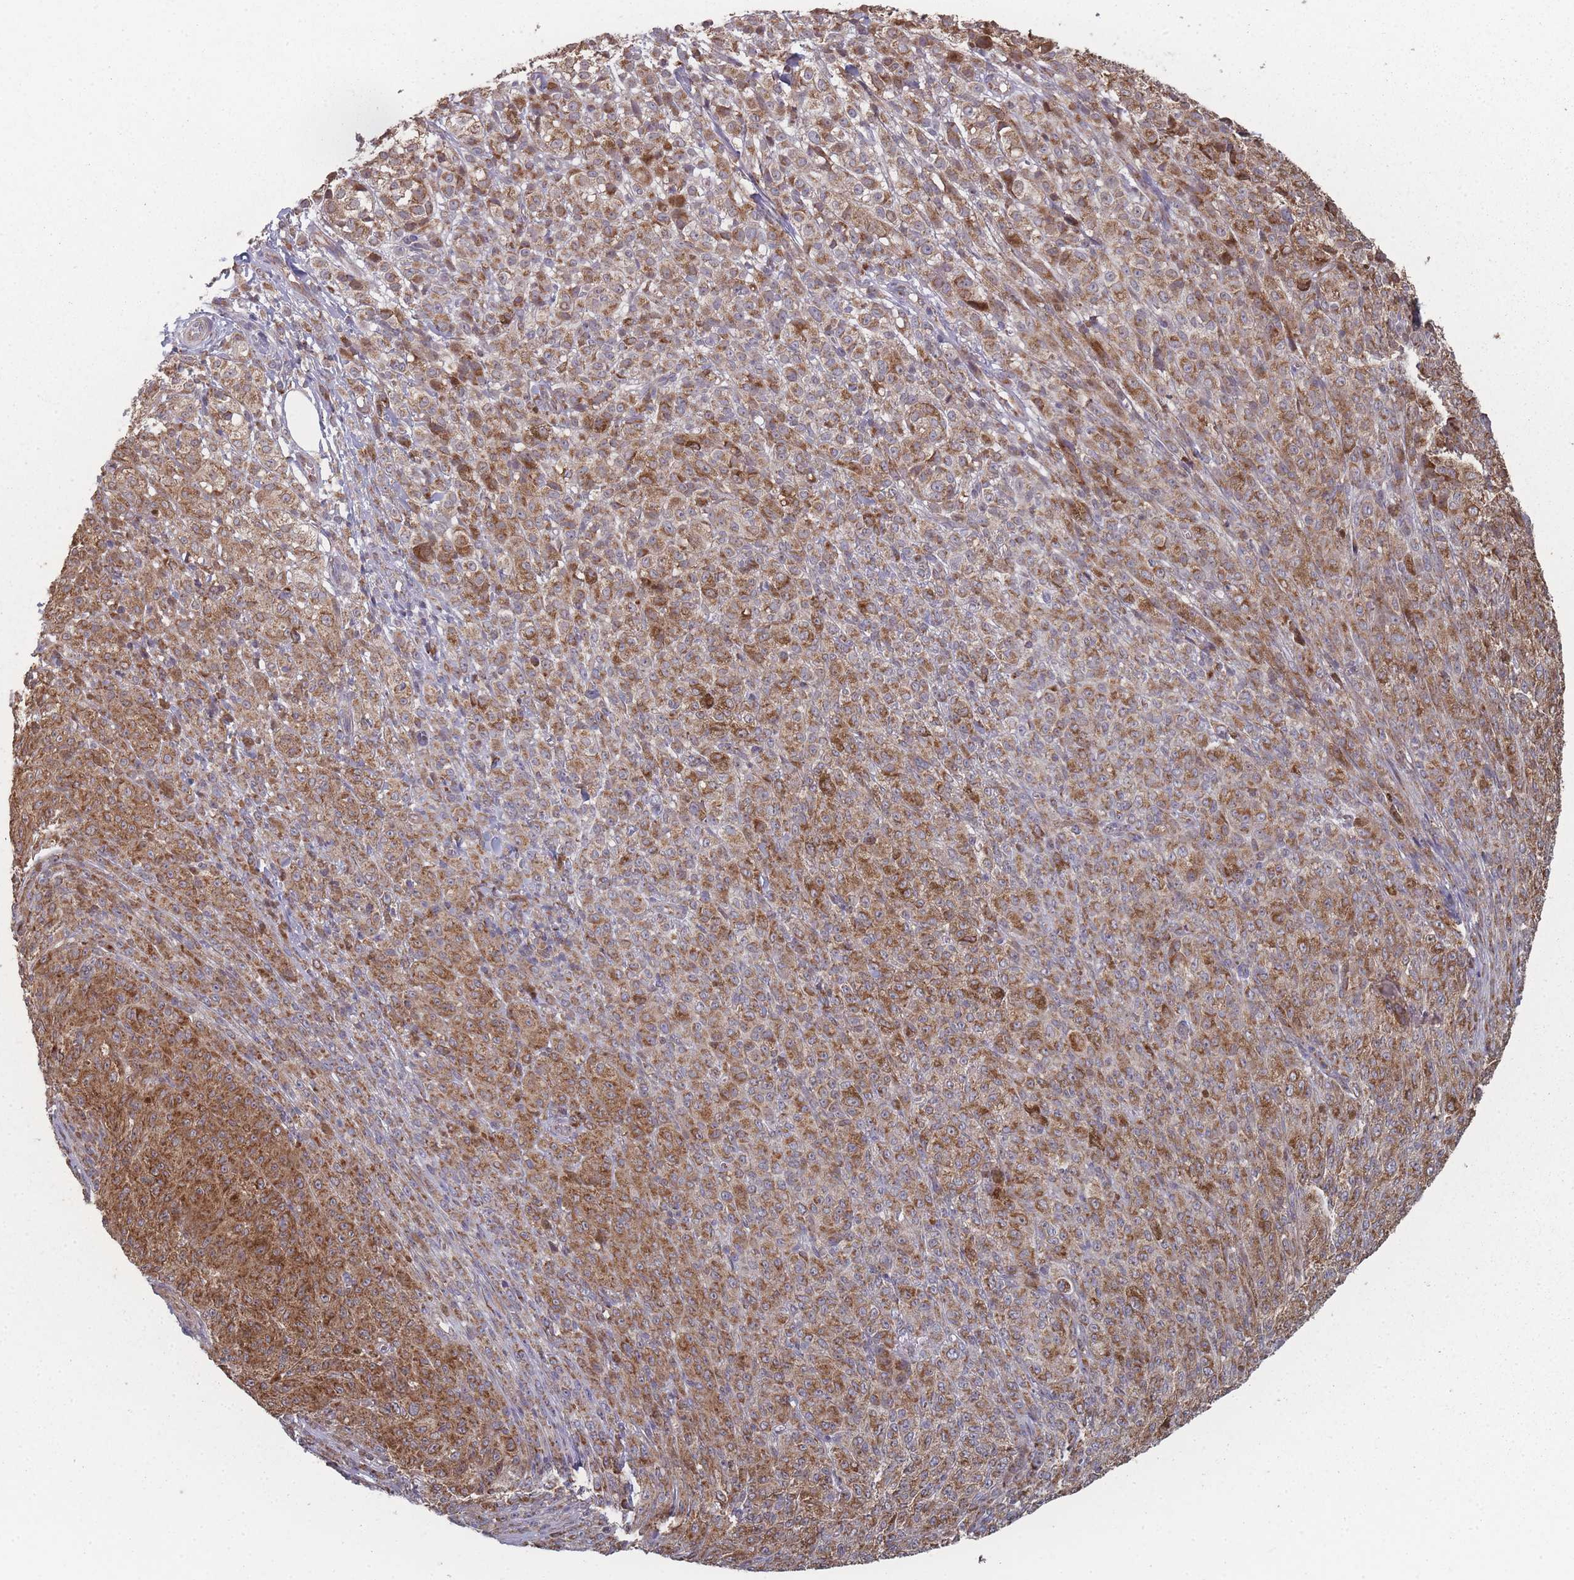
{"staining": {"intensity": "moderate", "quantity": ">75%", "location": "cytoplasmic/membranous"}, "tissue": "melanoma", "cell_type": "Tumor cells", "image_type": "cancer", "snomed": [{"axis": "morphology", "description": "Malignant melanoma, NOS"}, {"axis": "topography", "description": "Skin"}], "caption": "Moderate cytoplasmic/membranous protein staining is present in about >75% of tumor cells in melanoma.", "gene": "PSMB3", "patient": {"sex": "female", "age": 52}}